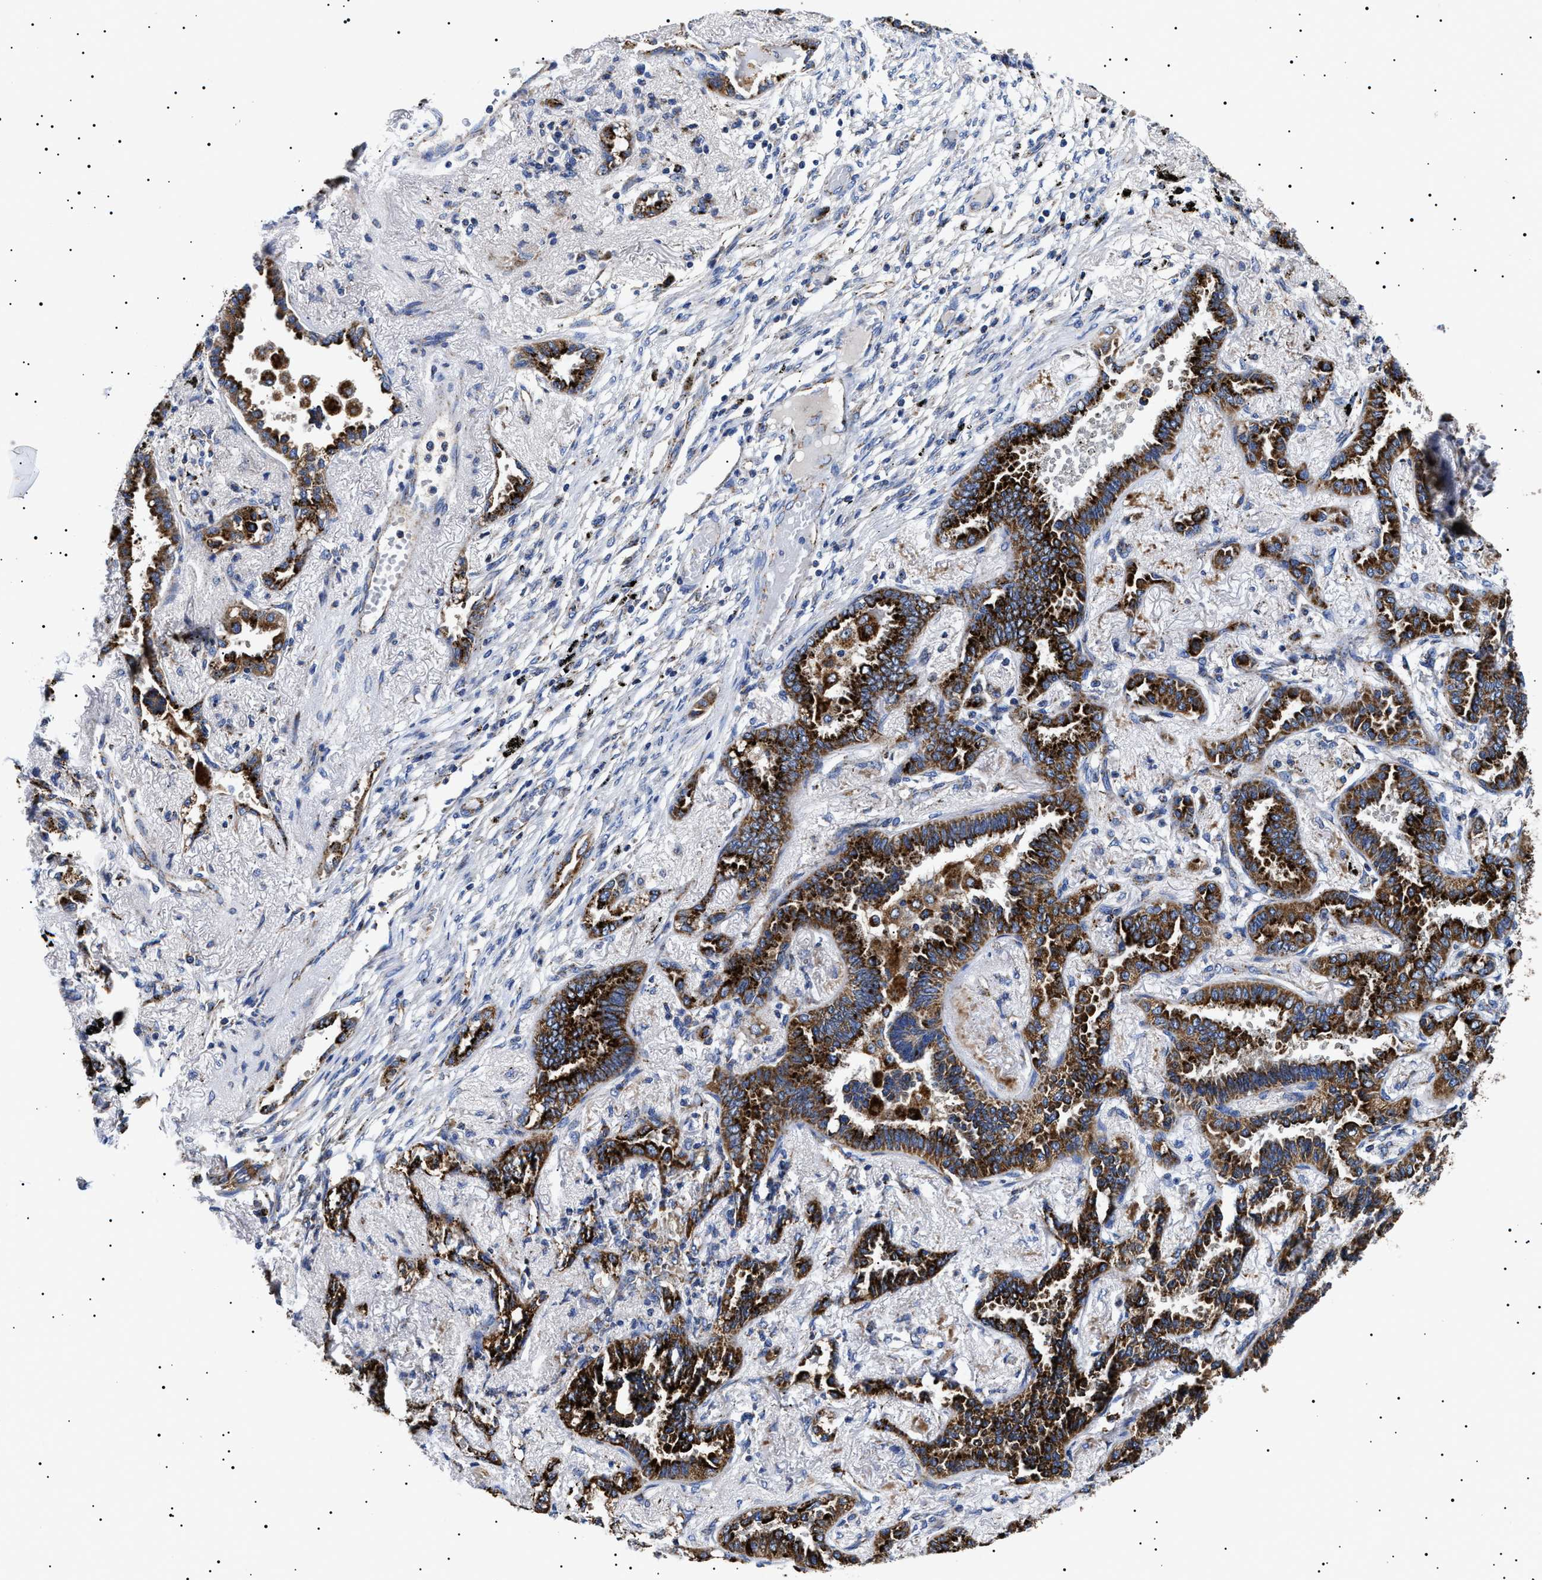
{"staining": {"intensity": "strong", "quantity": ">75%", "location": "cytoplasmic/membranous"}, "tissue": "lung cancer", "cell_type": "Tumor cells", "image_type": "cancer", "snomed": [{"axis": "morphology", "description": "Adenocarcinoma, NOS"}, {"axis": "topography", "description": "Lung"}], "caption": "Immunohistochemical staining of lung cancer (adenocarcinoma) shows strong cytoplasmic/membranous protein expression in approximately >75% of tumor cells.", "gene": "CHRDL2", "patient": {"sex": "male", "age": 59}}